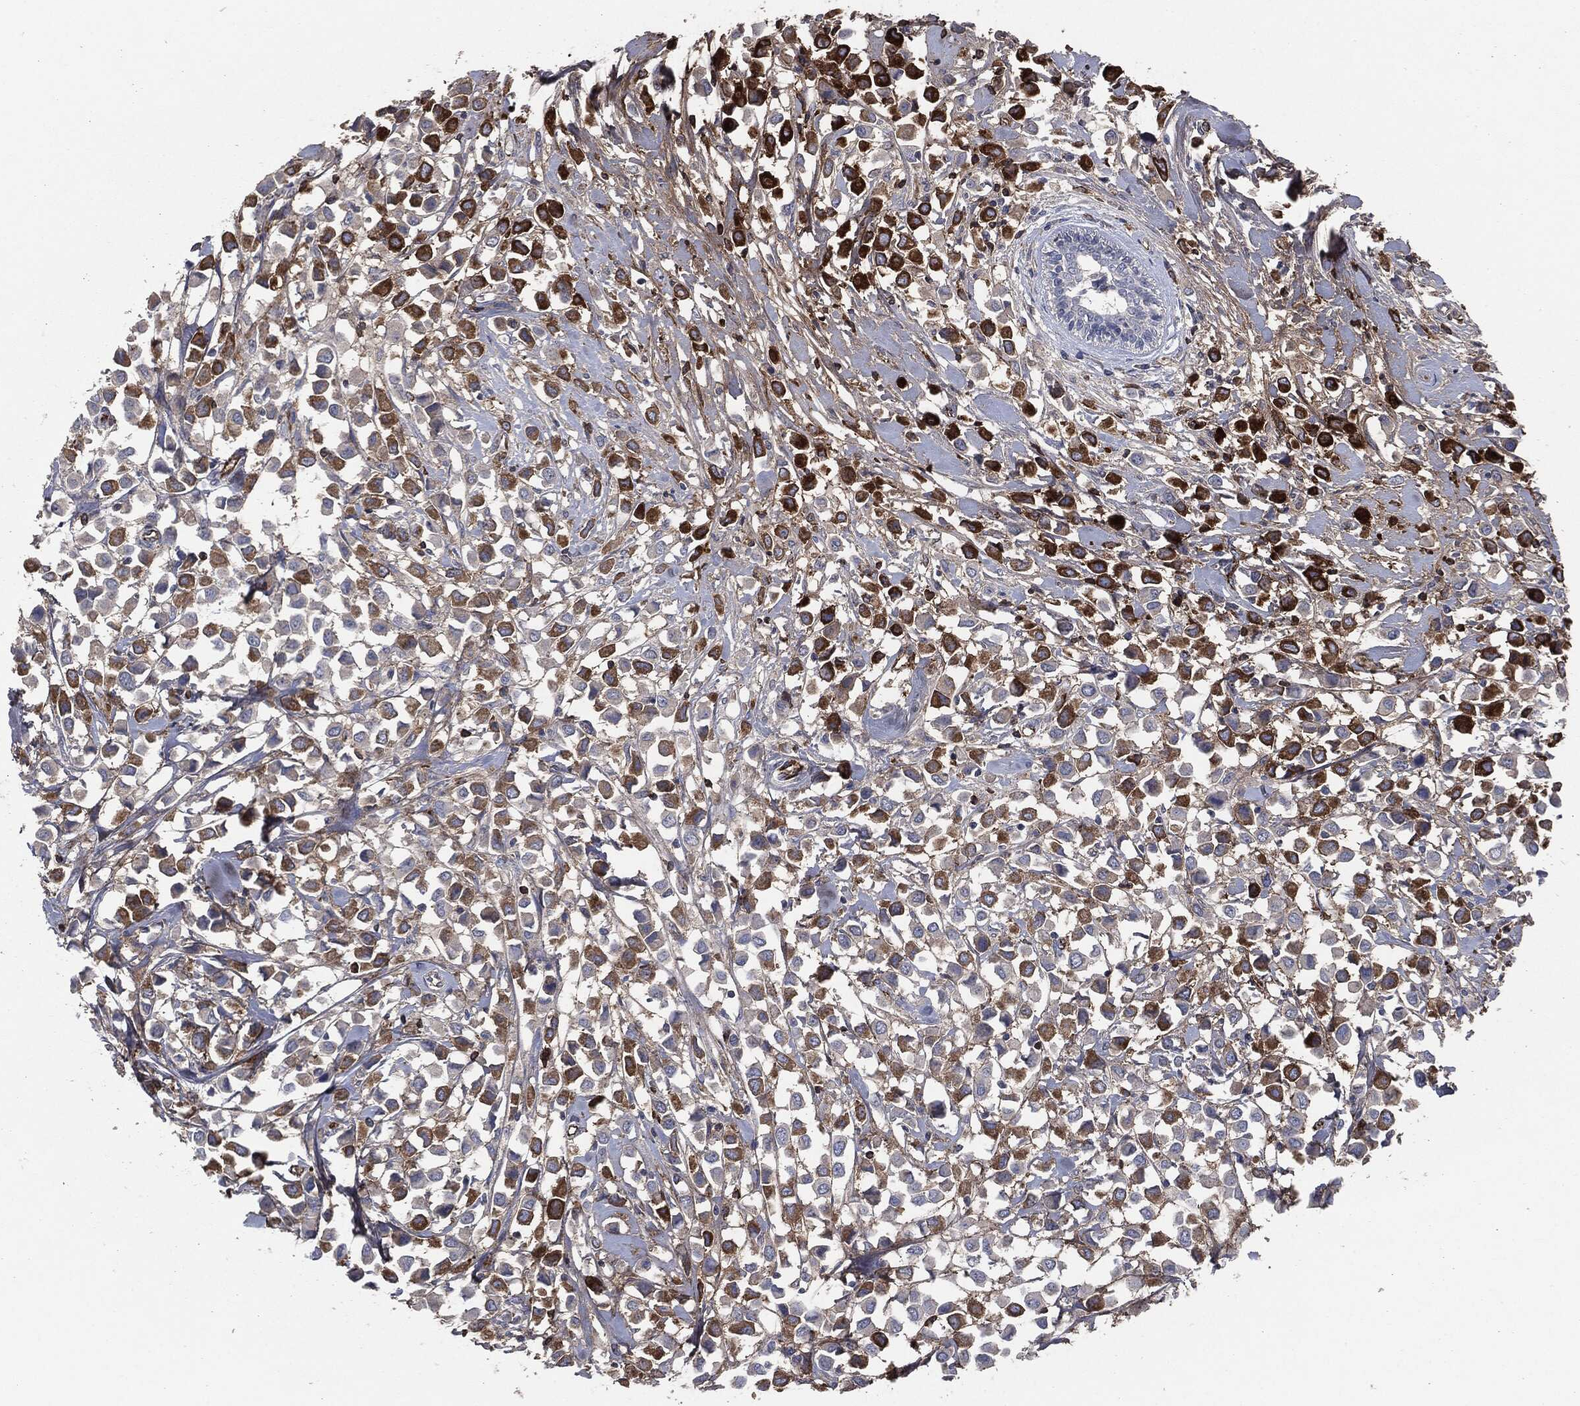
{"staining": {"intensity": "strong", "quantity": ">75%", "location": "cytoplasmic/membranous"}, "tissue": "breast cancer", "cell_type": "Tumor cells", "image_type": "cancer", "snomed": [{"axis": "morphology", "description": "Duct carcinoma"}, {"axis": "topography", "description": "Breast"}], "caption": "Strong cytoplasmic/membranous positivity for a protein is present in about >75% of tumor cells of breast infiltrating ductal carcinoma using IHC.", "gene": "APOB", "patient": {"sex": "female", "age": 61}}